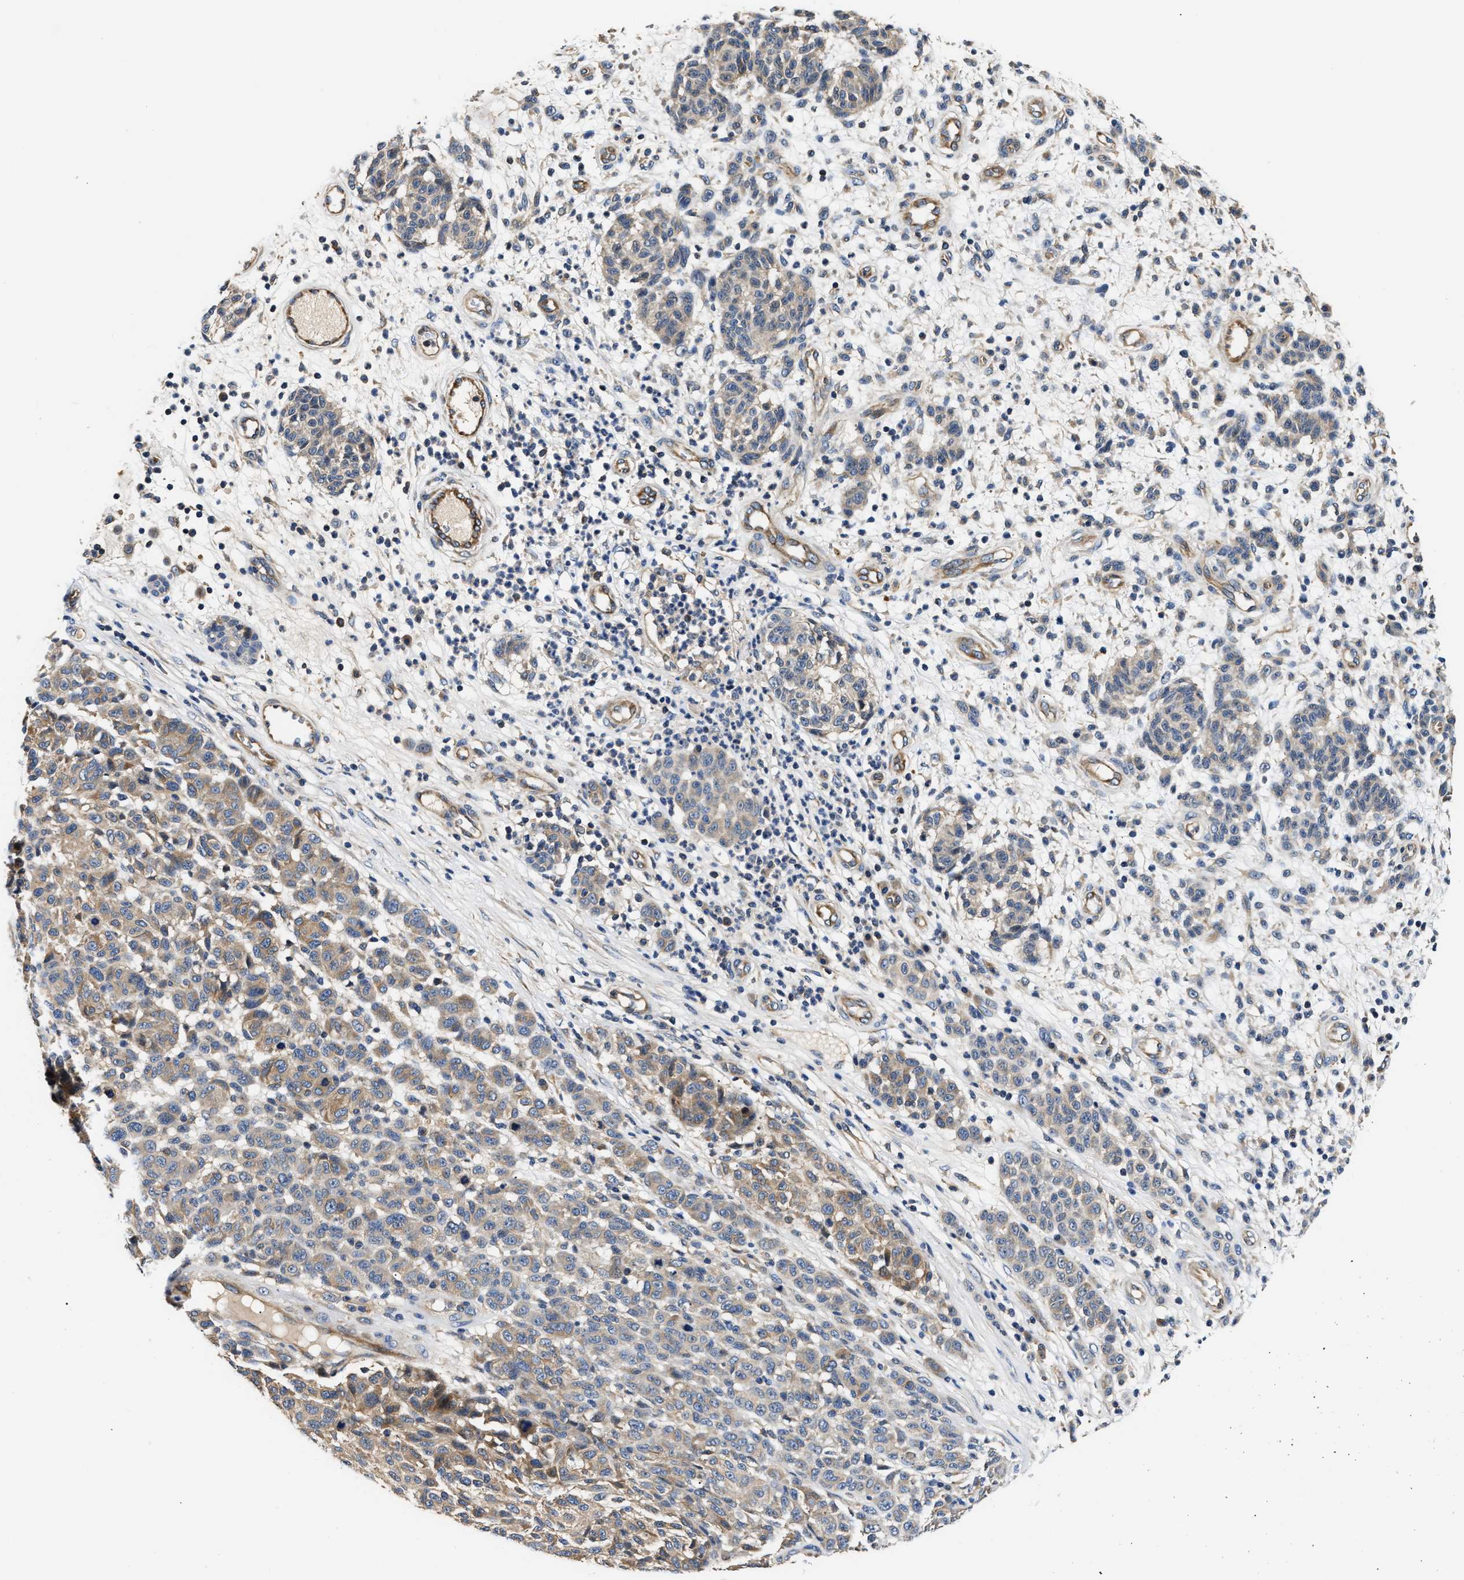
{"staining": {"intensity": "moderate", "quantity": ">75%", "location": "cytoplasmic/membranous"}, "tissue": "melanoma", "cell_type": "Tumor cells", "image_type": "cancer", "snomed": [{"axis": "morphology", "description": "Malignant melanoma, NOS"}, {"axis": "topography", "description": "Skin"}], "caption": "Human malignant melanoma stained with a protein marker demonstrates moderate staining in tumor cells.", "gene": "TEX2", "patient": {"sex": "male", "age": 59}}